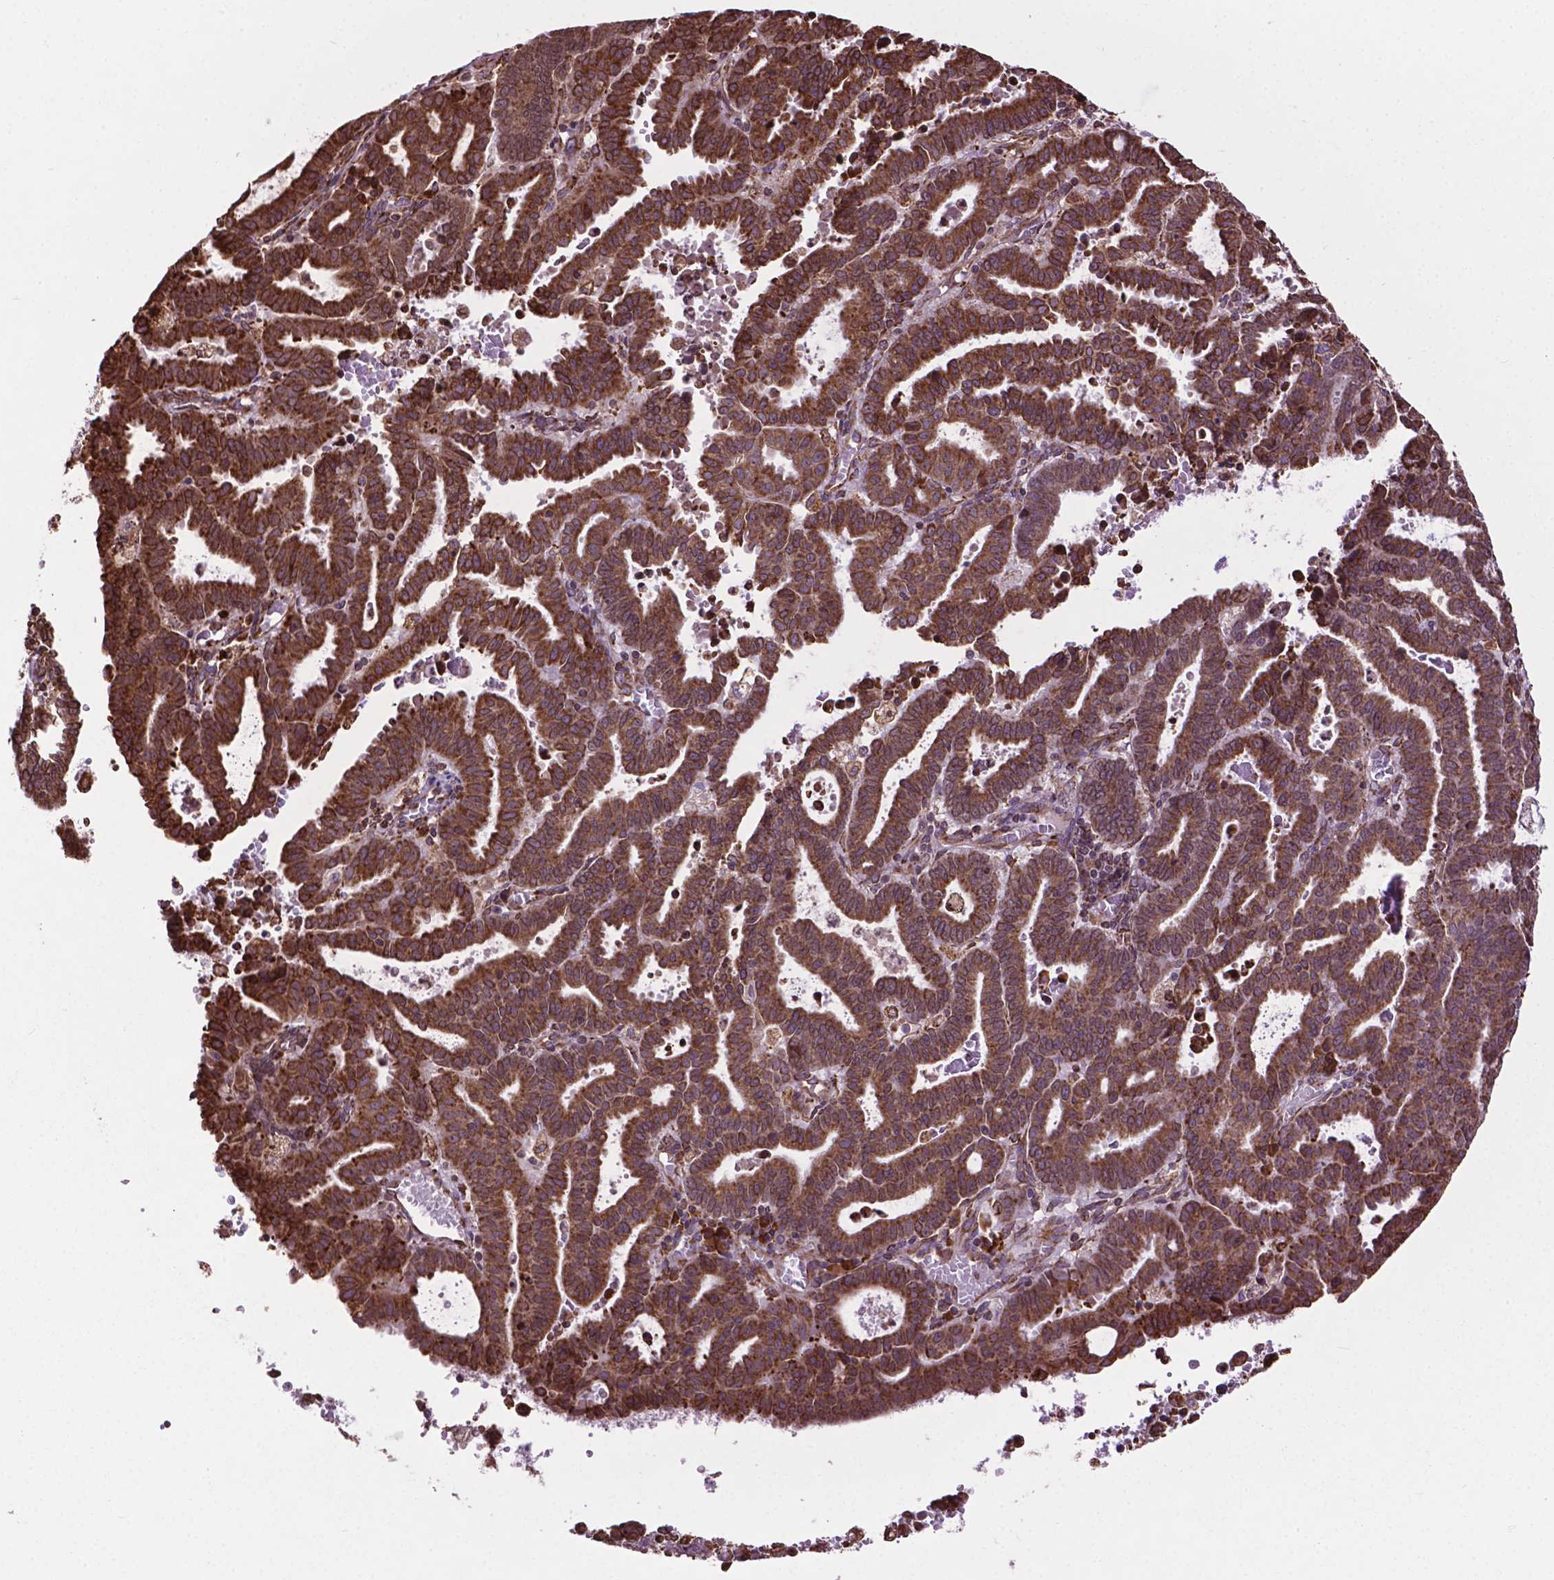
{"staining": {"intensity": "strong", "quantity": "25%-75%", "location": "cytoplasmic/membranous"}, "tissue": "endometrial cancer", "cell_type": "Tumor cells", "image_type": "cancer", "snomed": [{"axis": "morphology", "description": "Adenocarcinoma, NOS"}, {"axis": "topography", "description": "Uterus"}], "caption": "Endometrial adenocarcinoma tissue reveals strong cytoplasmic/membranous staining in approximately 25%-75% of tumor cells, visualized by immunohistochemistry.", "gene": "GANAB", "patient": {"sex": "female", "age": 83}}